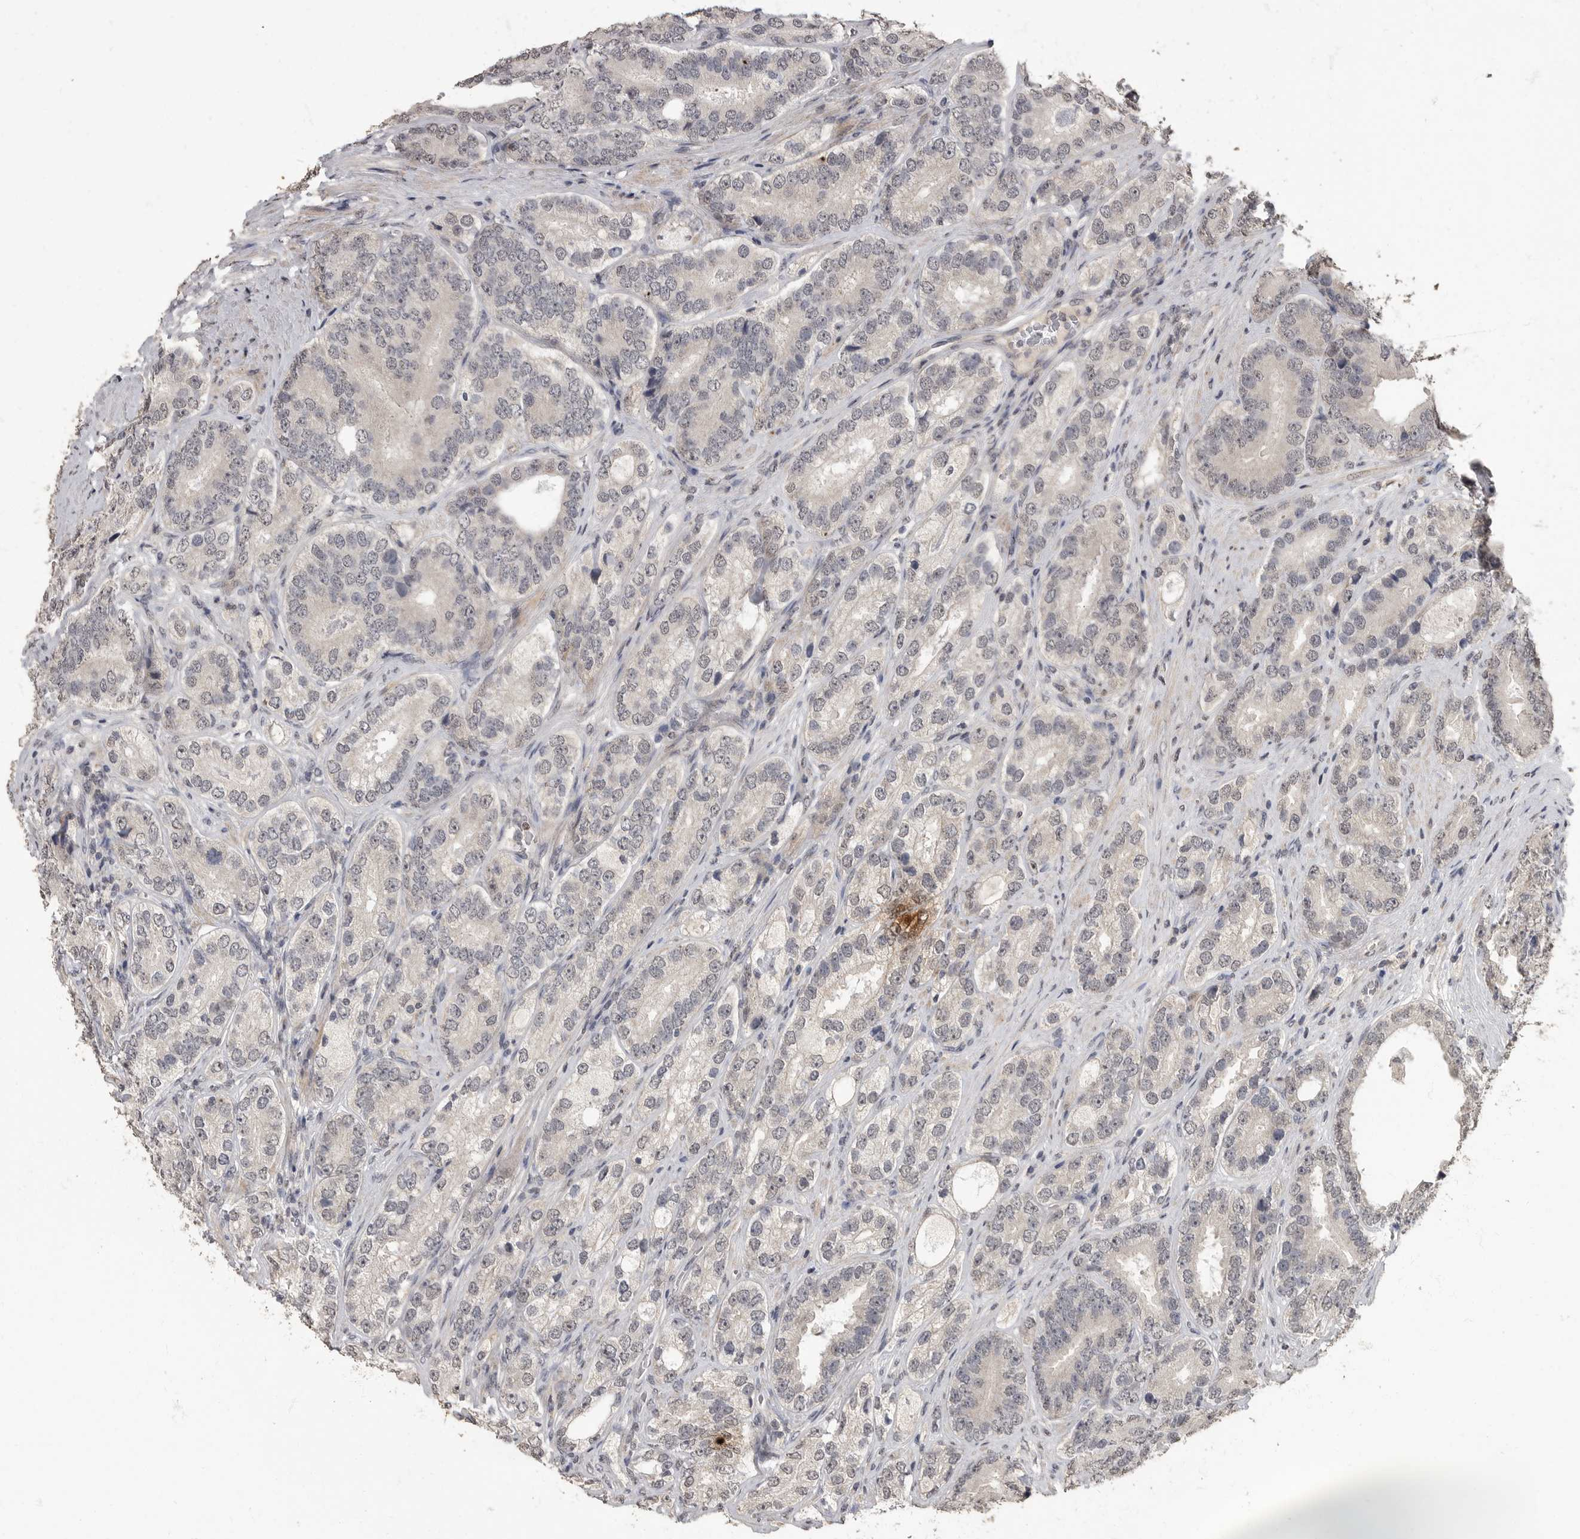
{"staining": {"intensity": "negative", "quantity": "none", "location": "none"}, "tissue": "prostate cancer", "cell_type": "Tumor cells", "image_type": "cancer", "snomed": [{"axis": "morphology", "description": "Adenocarcinoma, High grade"}, {"axis": "topography", "description": "Prostate"}], "caption": "High power microscopy micrograph of an immunohistochemistry (IHC) histopathology image of prostate cancer (adenocarcinoma (high-grade)), revealing no significant positivity in tumor cells. Nuclei are stained in blue.", "gene": "MAFG", "patient": {"sex": "male", "age": 56}}